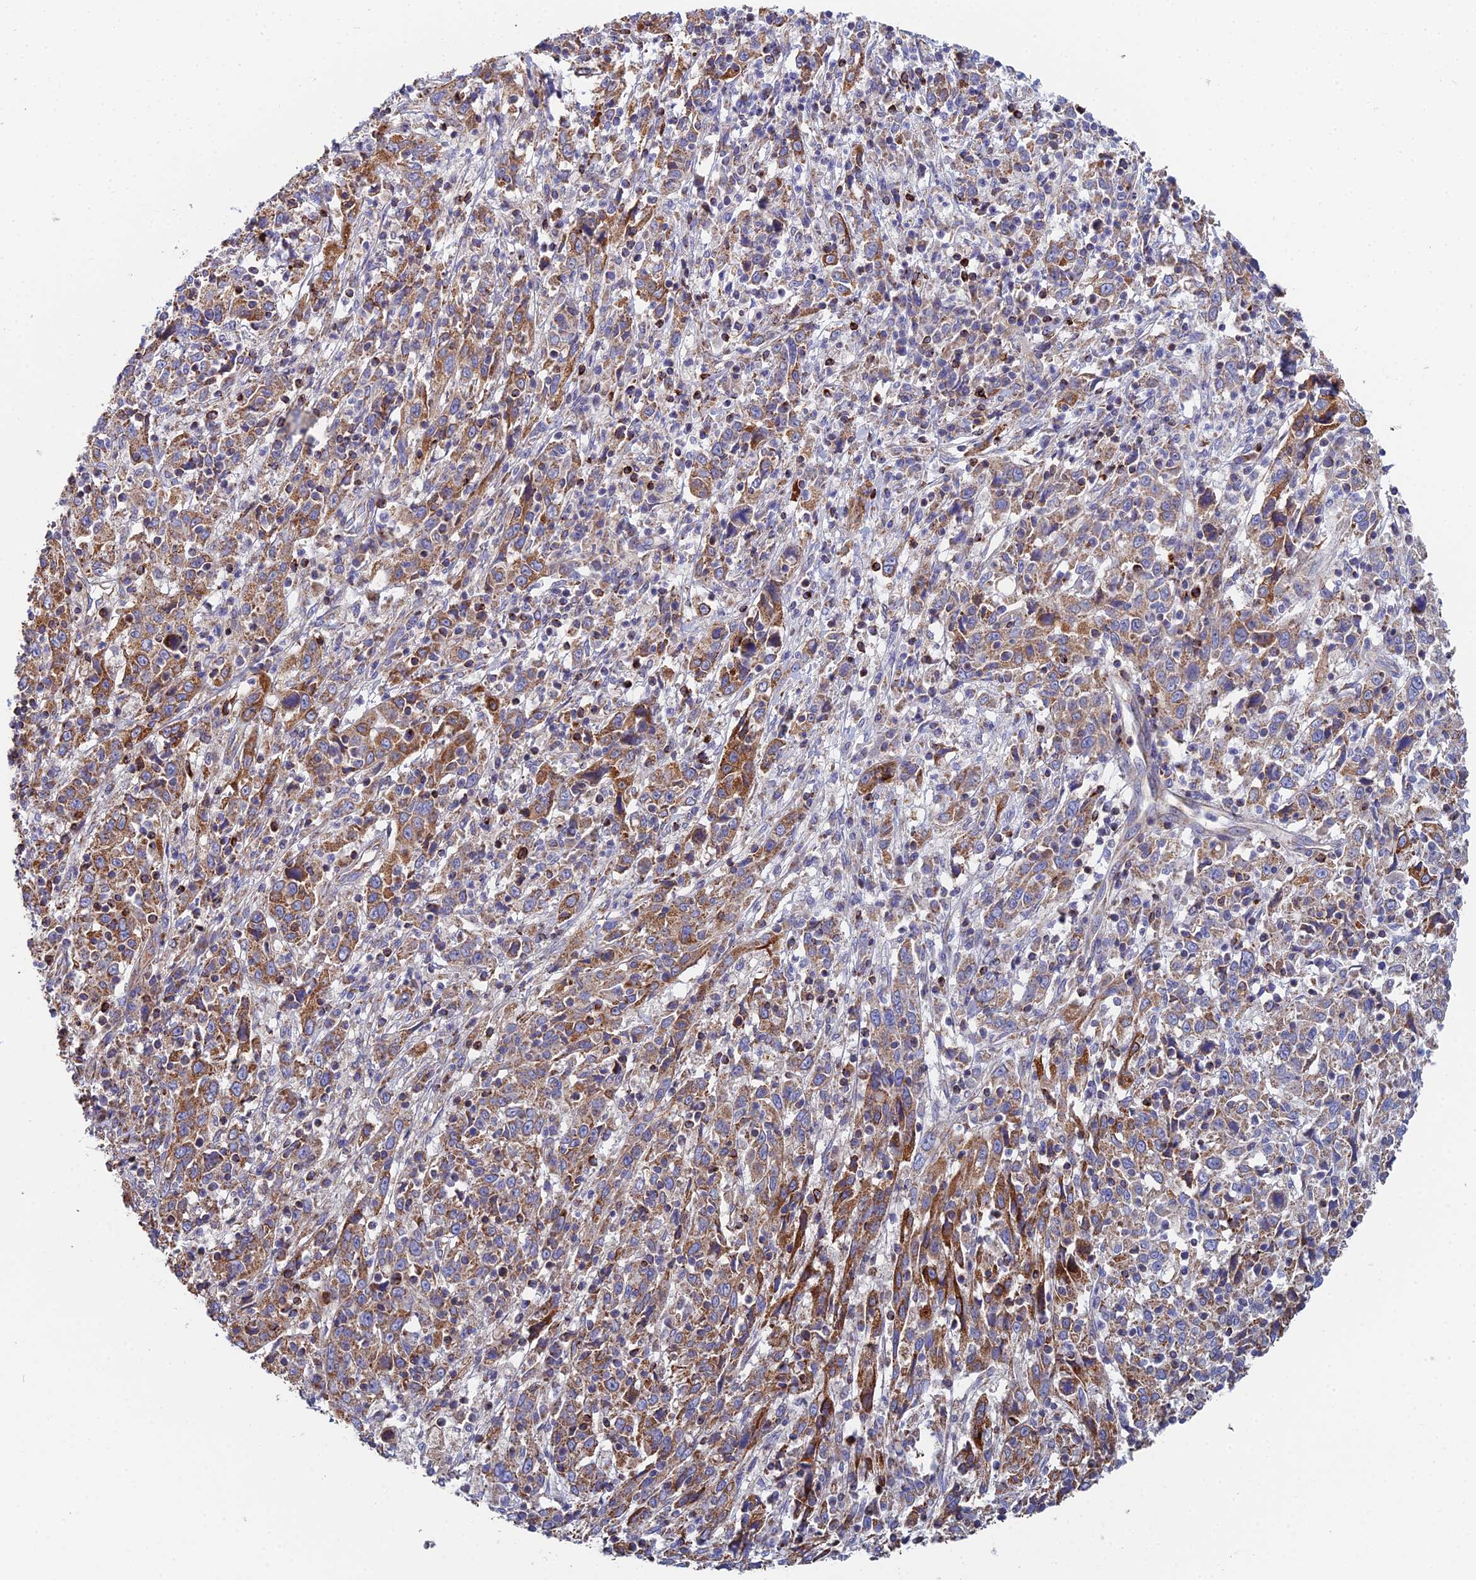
{"staining": {"intensity": "moderate", "quantity": ">75%", "location": "cytoplasmic/membranous"}, "tissue": "cervical cancer", "cell_type": "Tumor cells", "image_type": "cancer", "snomed": [{"axis": "morphology", "description": "Squamous cell carcinoma, NOS"}, {"axis": "topography", "description": "Cervix"}], "caption": "Immunohistochemistry (IHC) image of human cervical cancer (squamous cell carcinoma) stained for a protein (brown), which exhibits medium levels of moderate cytoplasmic/membranous expression in about >75% of tumor cells.", "gene": "SPOCK2", "patient": {"sex": "female", "age": 46}}